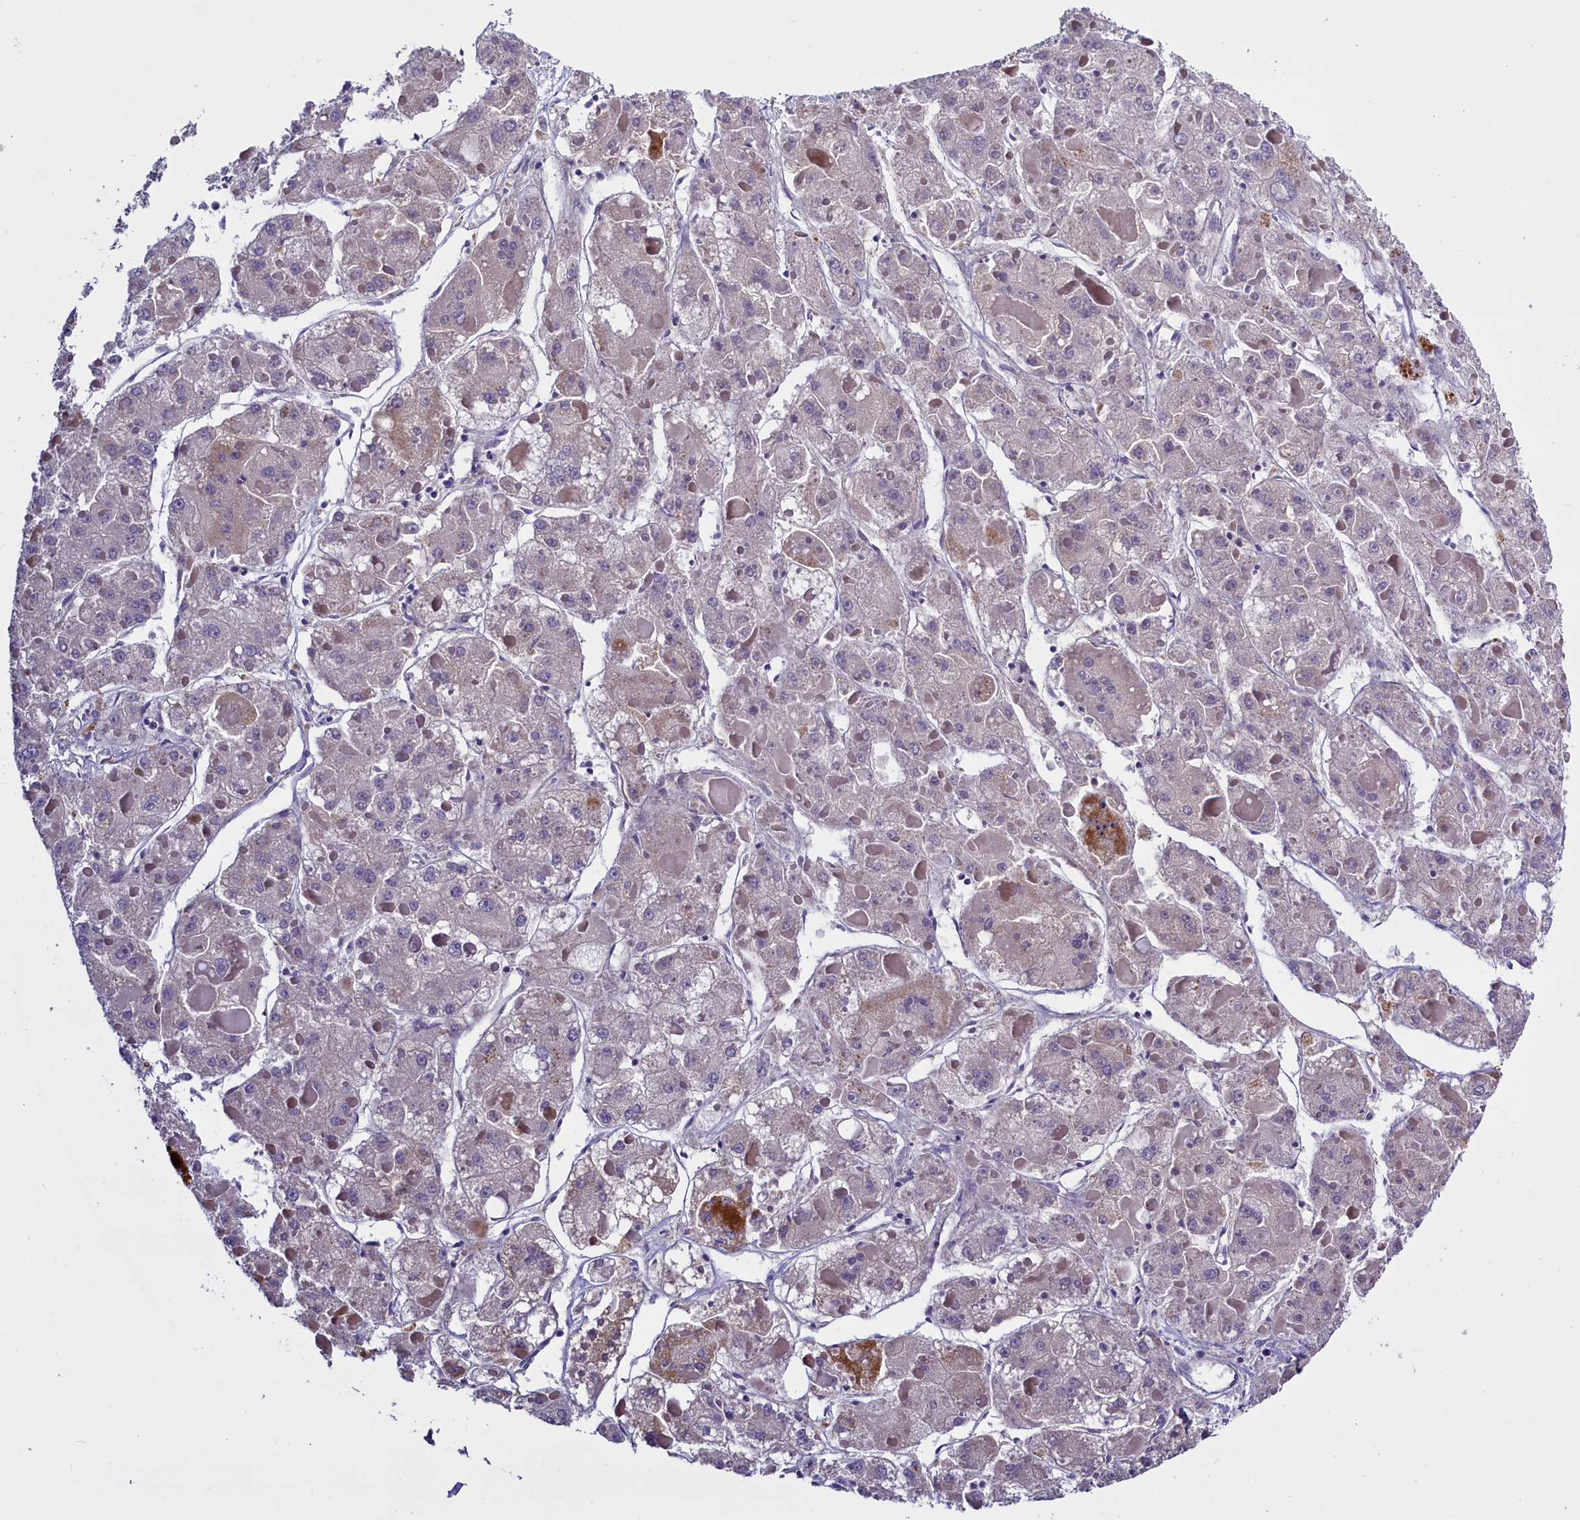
{"staining": {"intensity": "negative", "quantity": "none", "location": "none"}, "tissue": "liver cancer", "cell_type": "Tumor cells", "image_type": "cancer", "snomed": [{"axis": "morphology", "description": "Carcinoma, Hepatocellular, NOS"}, {"axis": "topography", "description": "Liver"}], "caption": "IHC of human liver cancer (hepatocellular carcinoma) displays no positivity in tumor cells.", "gene": "RTTN", "patient": {"sex": "female", "age": 73}}